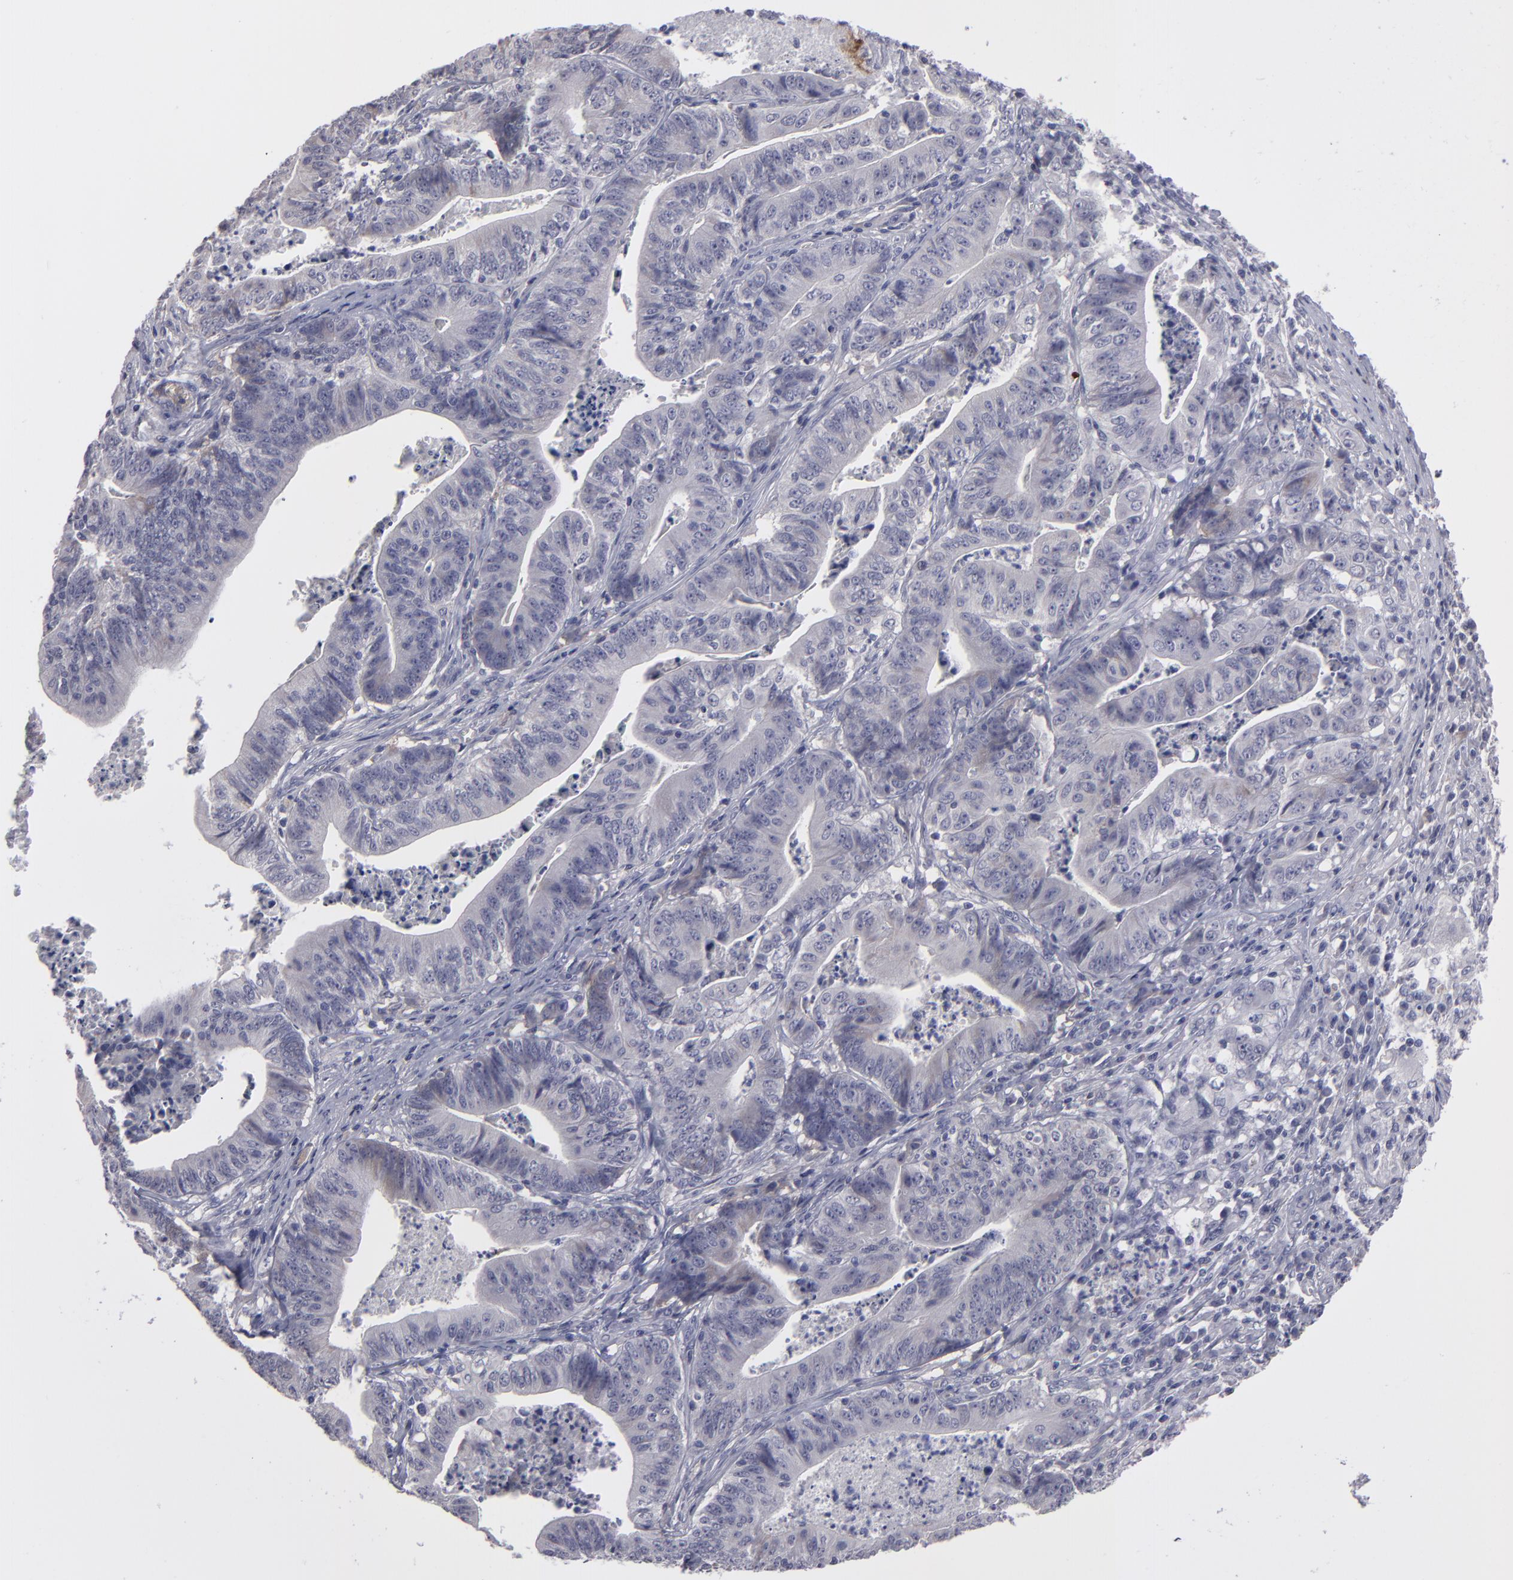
{"staining": {"intensity": "negative", "quantity": "none", "location": "none"}, "tissue": "stomach cancer", "cell_type": "Tumor cells", "image_type": "cancer", "snomed": [{"axis": "morphology", "description": "Adenocarcinoma, NOS"}, {"axis": "topography", "description": "Stomach, lower"}], "caption": "DAB immunohistochemical staining of stomach adenocarcinoma shows no significant expression in tumor cells.", "gene": "ITIH4", "patient": {"sex": "female", "age": 86}}